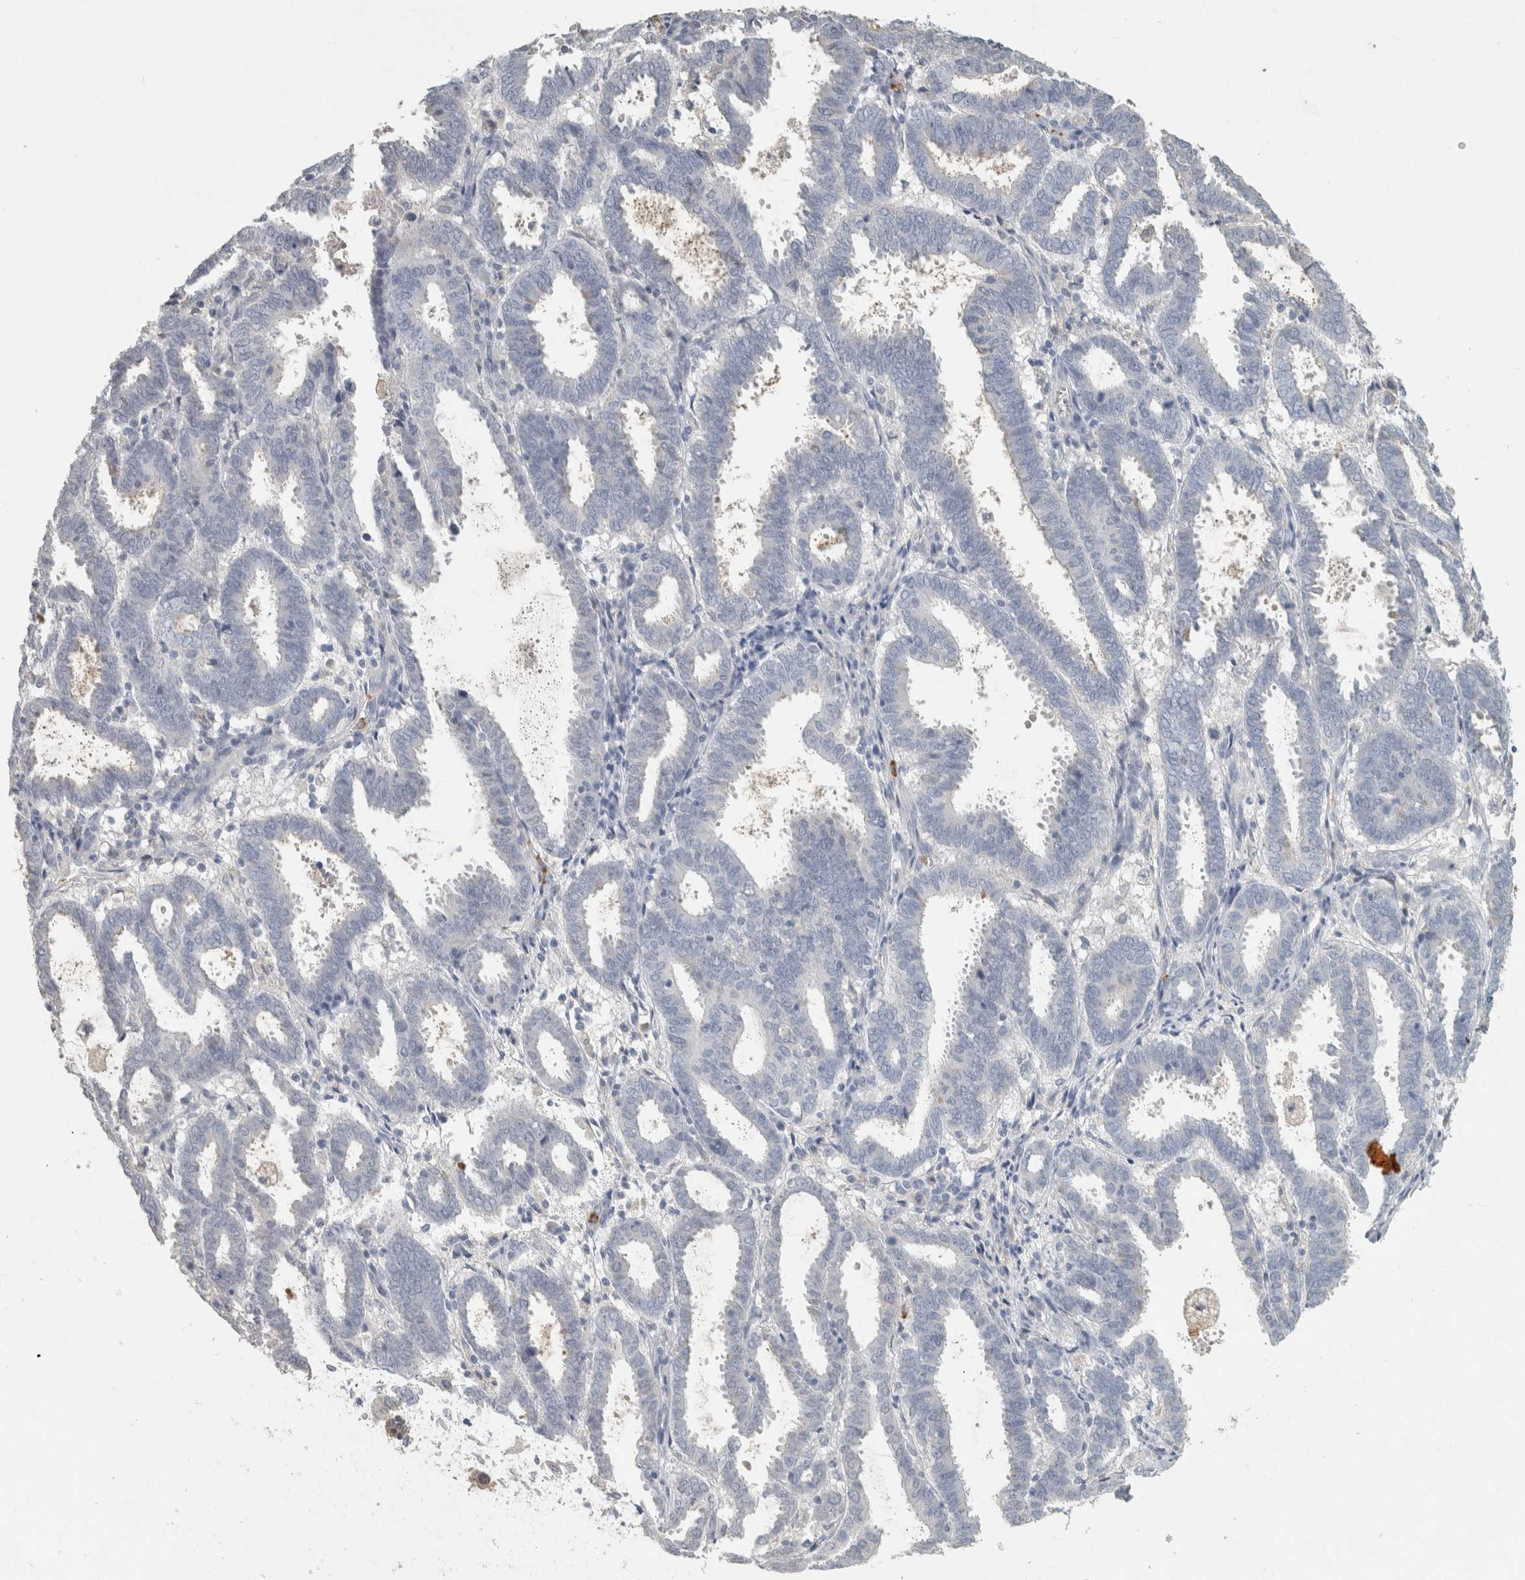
{"staining": {"intensity": "negative", "quantity": "none", "location": "none"}, "tissue": "endometrial cancer", "cell_type": "Tumor cells", "image_type": "cancer", "snomed": [{"axis": "morphology", "description": "Adenocarcinoma, NOS"}, {"axis": "topography", "description": "Uterus"}], "caption": "High power microscopy photomicrograph of an immunohistochemistry photomicrograph of endometrial adenocarcinoma, revealing no significant expression in tumor cells. (DAB immunohistochemistry (IHC), high magnification).", "gene": "CD36", "patient": {"sex": "female", "age": 83}}